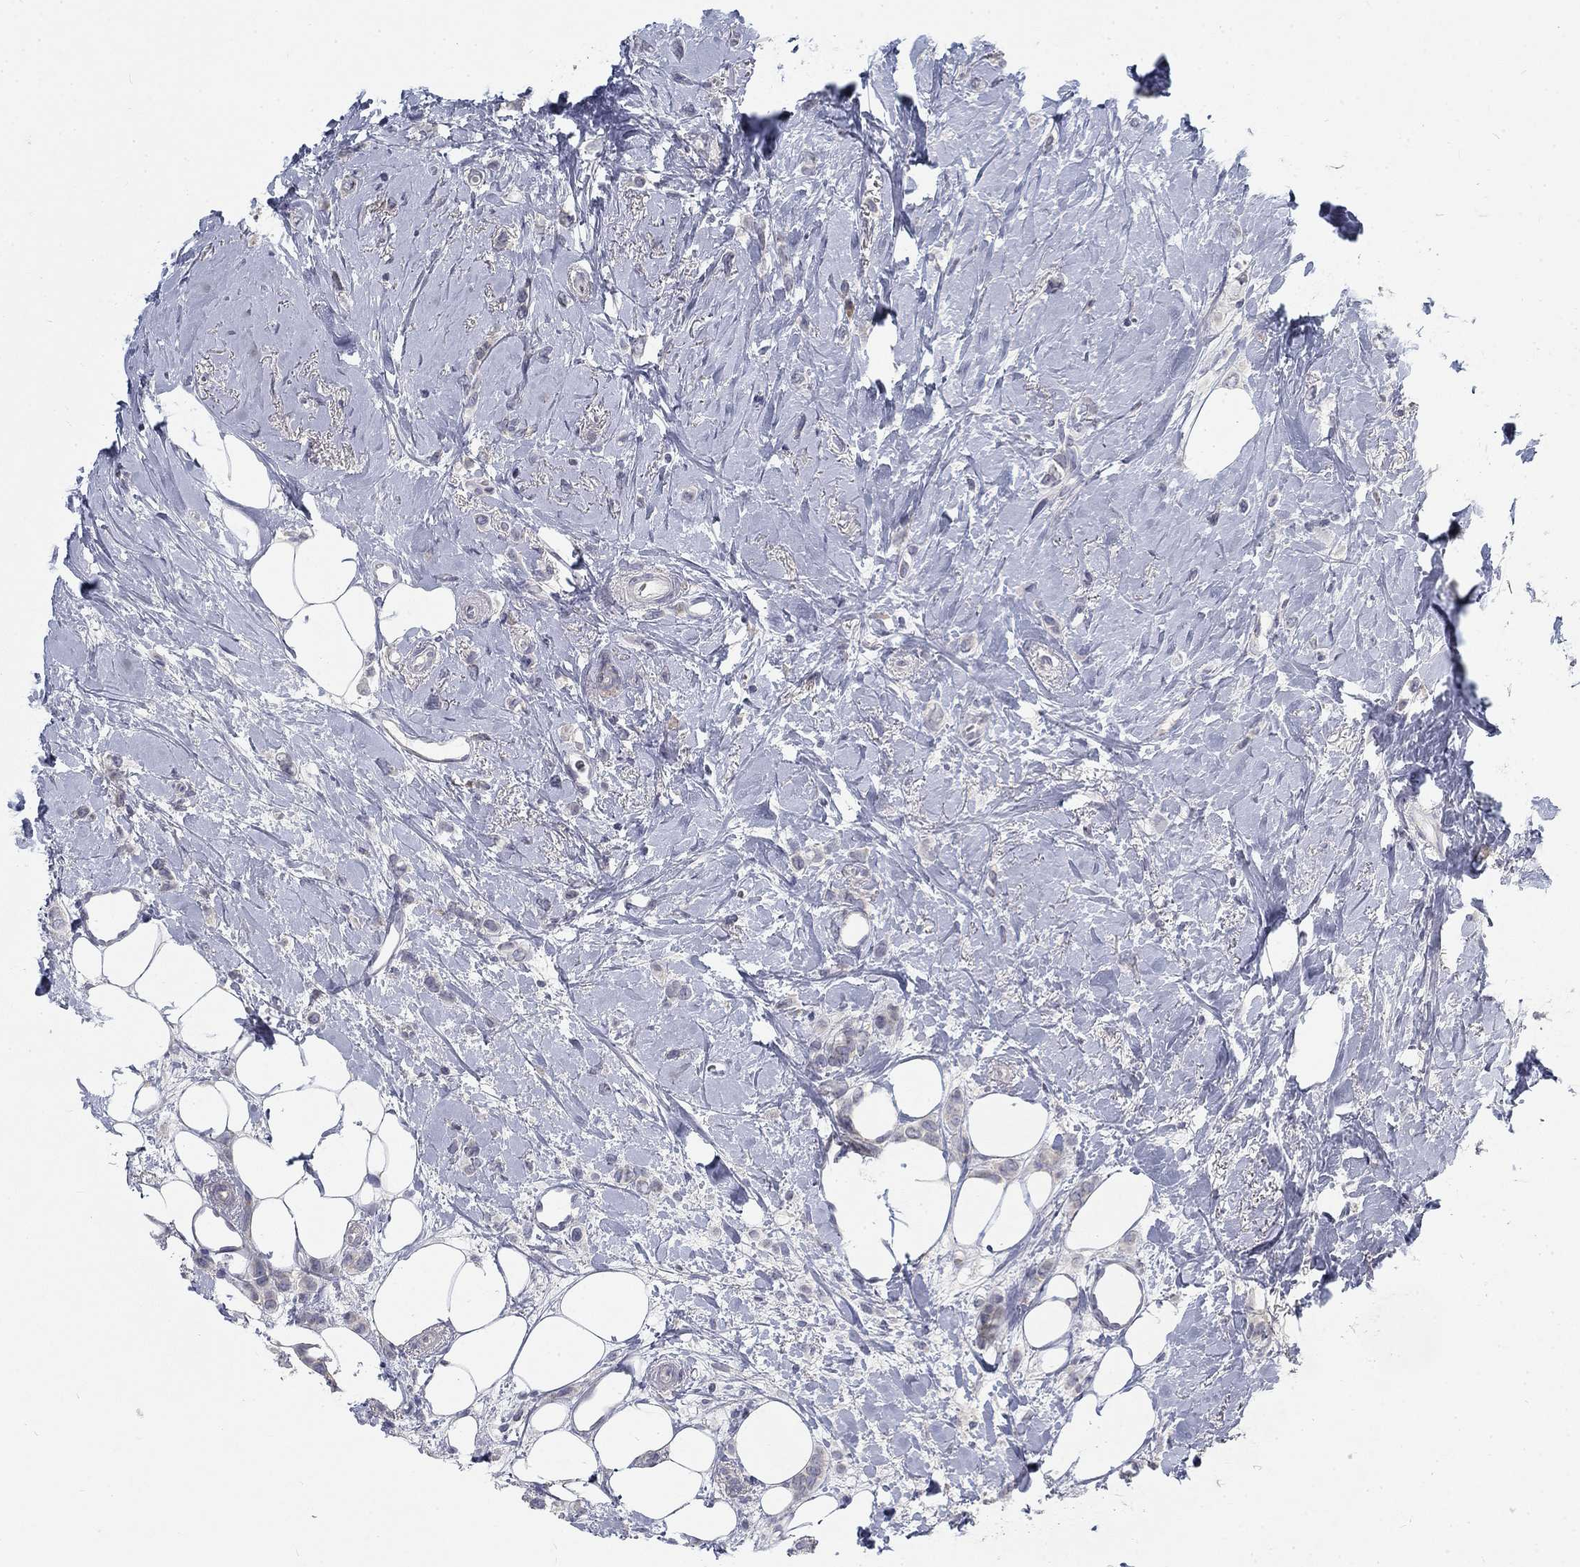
{"staining": {"intensity": "negative", "quantity": "none", "location": "none"}, "tissue": "breast cancer", "cell_type": "Tumor cells", "image_type": "cancer", "snomed": [{"axis": "morphology", "description": "Lobular carcinoma"}, {"axis": "topography", "description": "Breast"}], "caption": "This is an IHC micrograph of human breast lobular carcinoma. There is no staining in tumor cells.", "gene": "ATP1A3", "patient": {"sex": "female", "age": 66}}